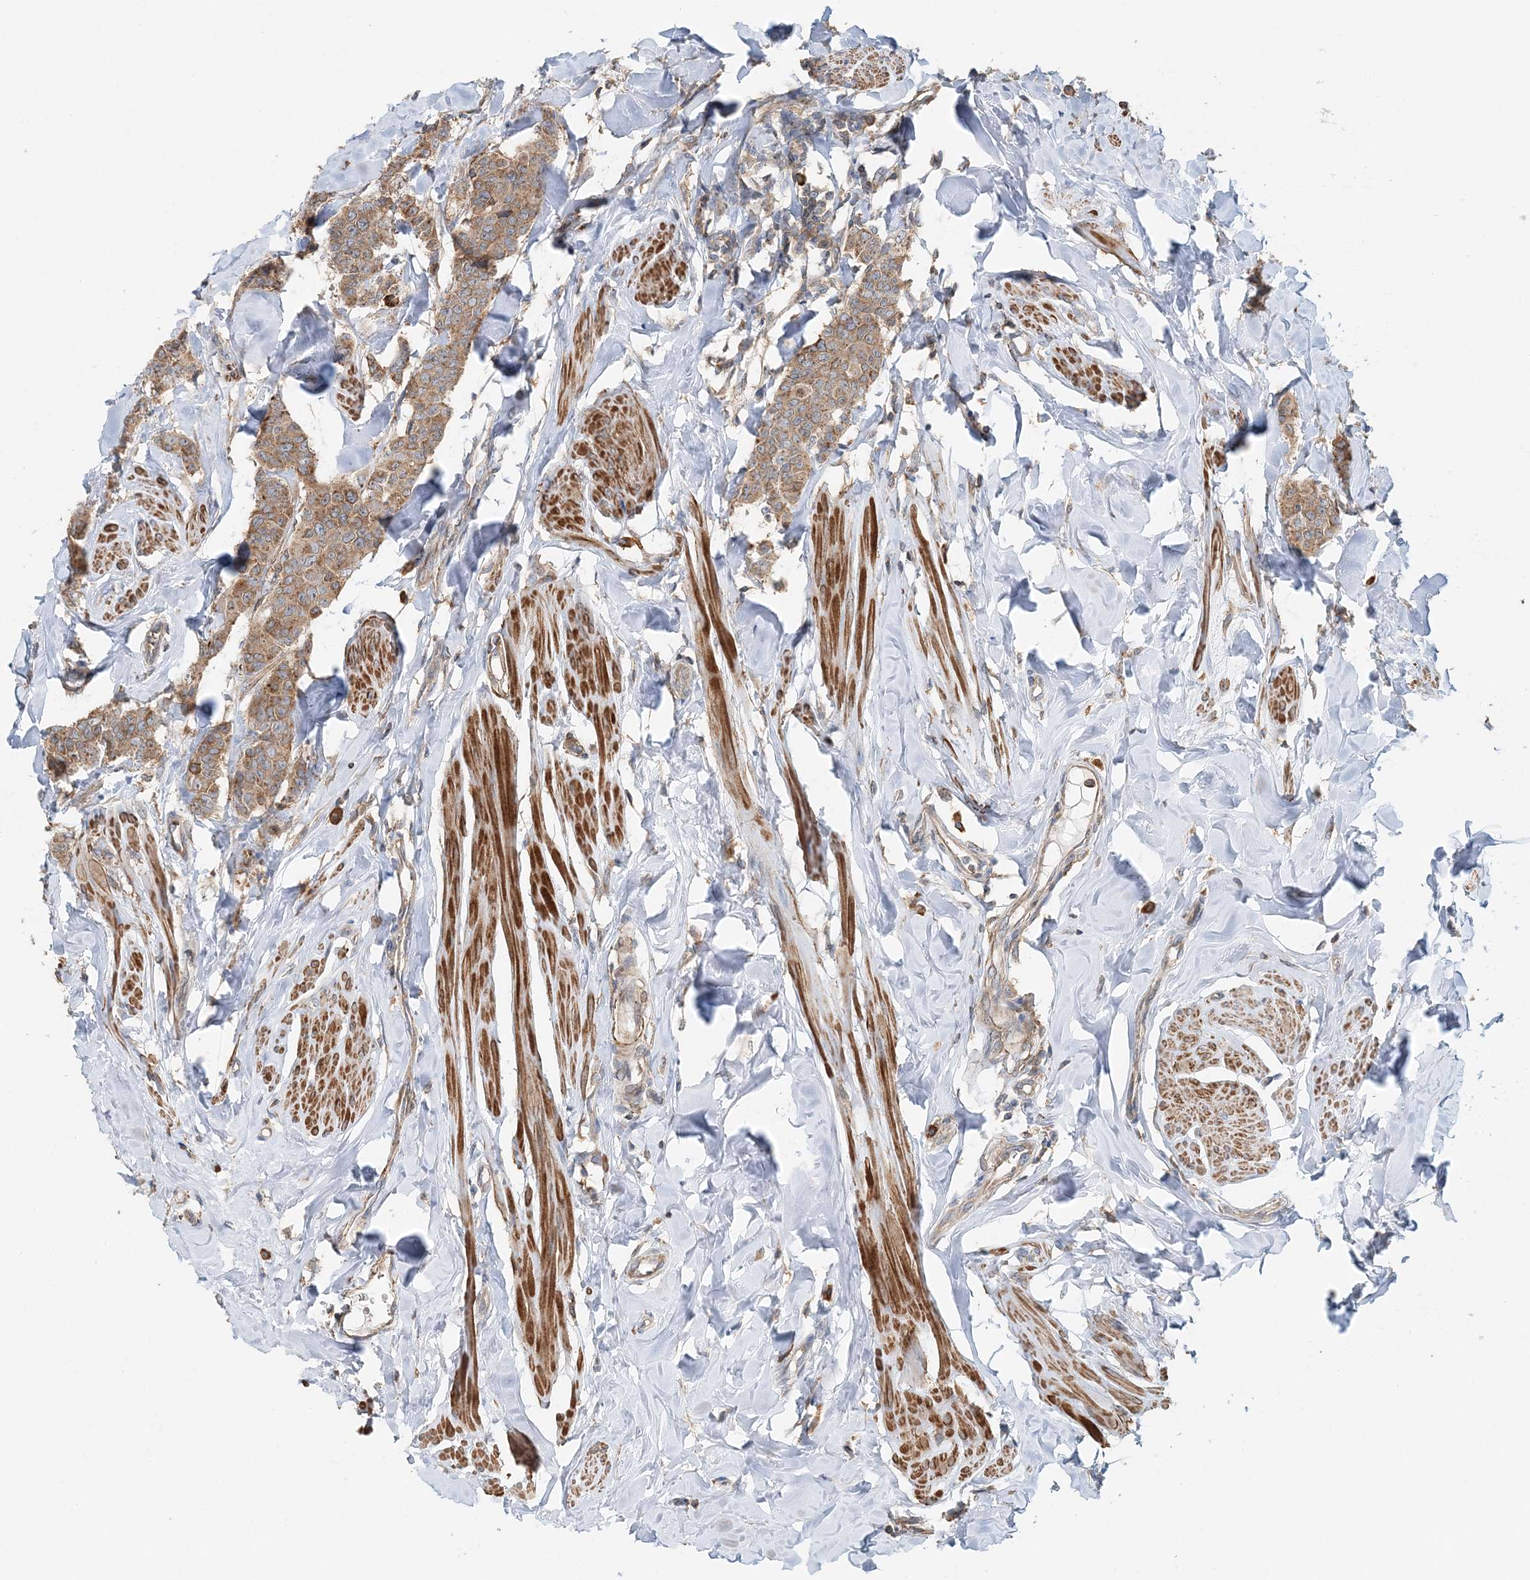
{"staining": {"intensity": "moderate", "quantity": ">75%", "location": "cytoplasmic/membranous"}, "tissue": "breast cancer", "cell_type": "Tumor cells", "image_type": "cancer", "snomed": [{"axis": "morphology", "description": "Duct carcinoma"}, {"axis": "topography", "description": "Breast"}], "caption": "Tumor cells show moderate cytoplasmic/membranous positivity in approximately >75% of cells in breast cancer.", "gene": "TTI1", "patient": {"sex": "female", "age": 40}}